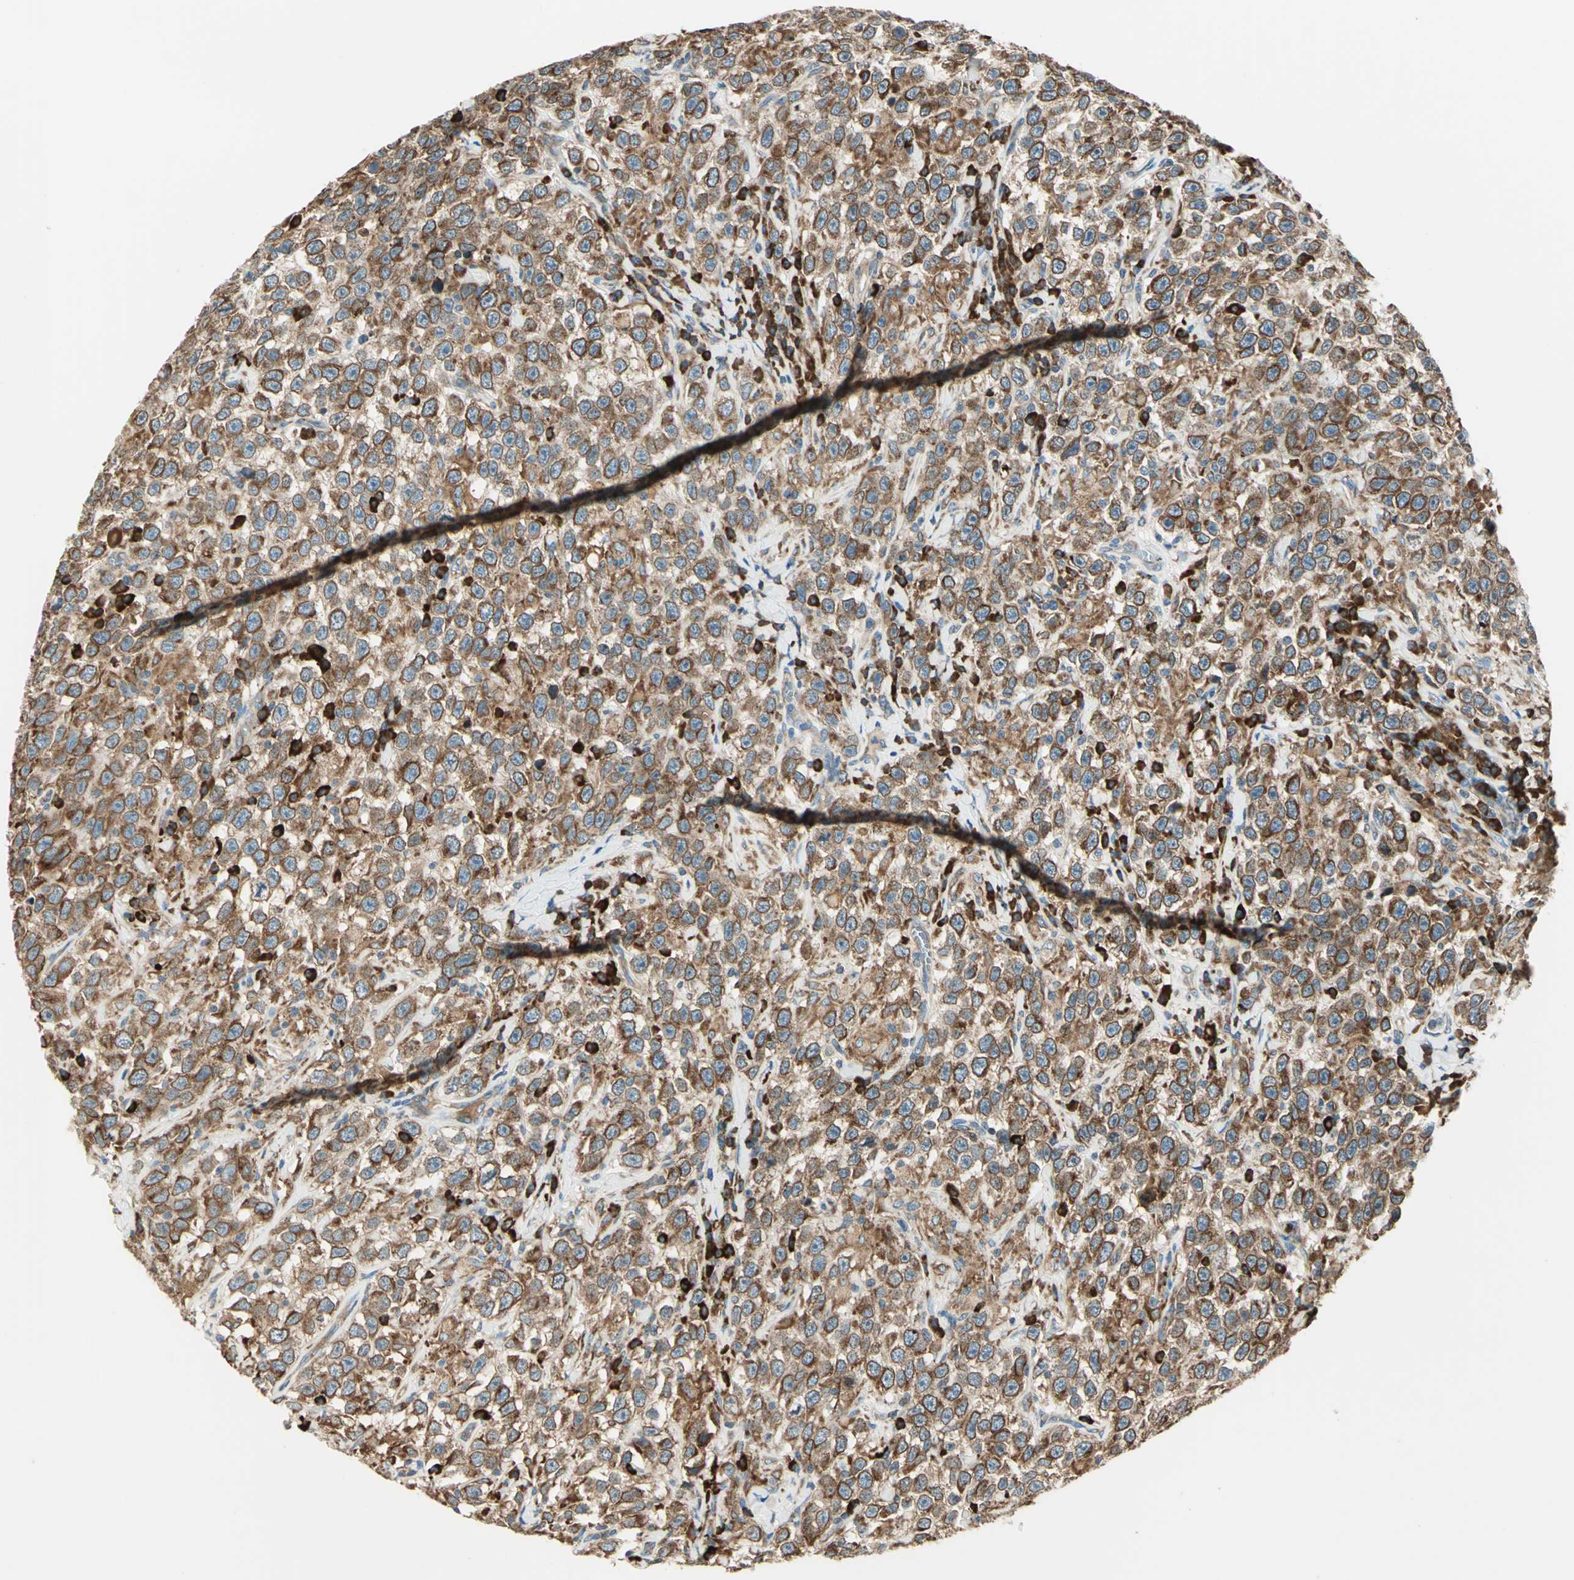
{"staining": {"intensity": "moderate", "quantity": ">75%", "location": "cytoplasmic/membranous"}, "tissue": "testis cancer", "cell_type": "Tumor cells", "image_type": "cancer", "snomed": [{"axis": "morphology", "description": "Seminoma, NOS"}, {"axis": "topography", "description": "Testis"}], "caption": "High-power microscopy captured an IHC image of testis cancer (seminoma), revealing moderate cytoplasmic/membranous expression in approximately >75% of tumor cells.", "gene": "PDIA4", "patient": {"sex": "male", "age": 41}}